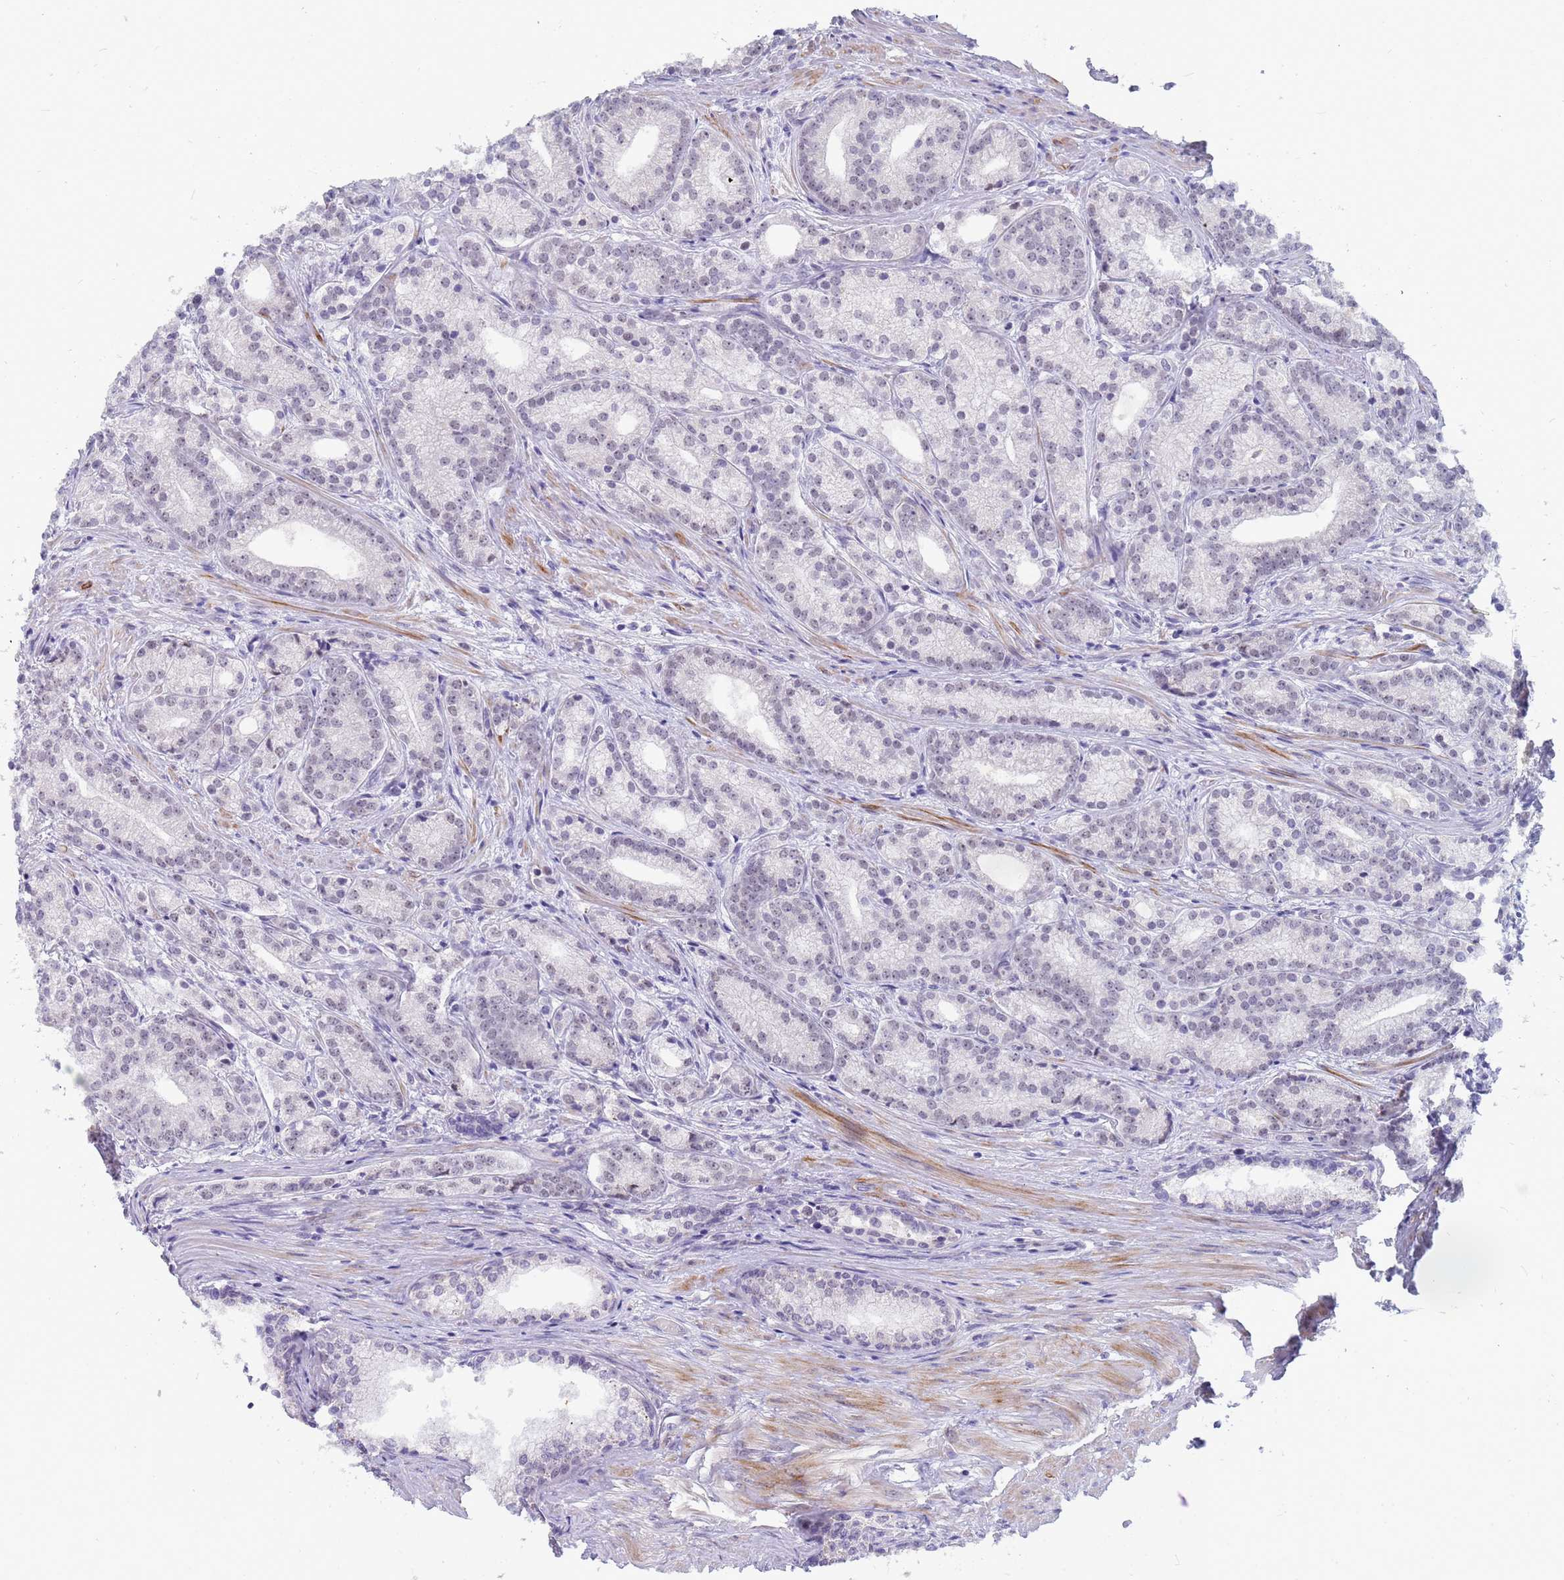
{"staining": {"intensity": "weak", "quantity": "<25%", "location": "nuclear"}, "tissue": "prostate cancer", "cell_type": "Tumor cells", "image_type": "cancer", "snomed": [{"axis": "morphology", "description": "Adenocarcinoma, Low grade"}, {"axis": "topography", "description": "Prostate"}], "caption": "A histopathology image of human prostate cancer (adenocarcinoma (low-grade)) is negative for staining in tumor cells. The staining is performed using DAB (3,3'-diaminobenzidine) brown chromogen with nuclei counter-stained in using hematoxylin.", "gene": "CXorf65", "patient": {"sex": "male", "age": 71}}